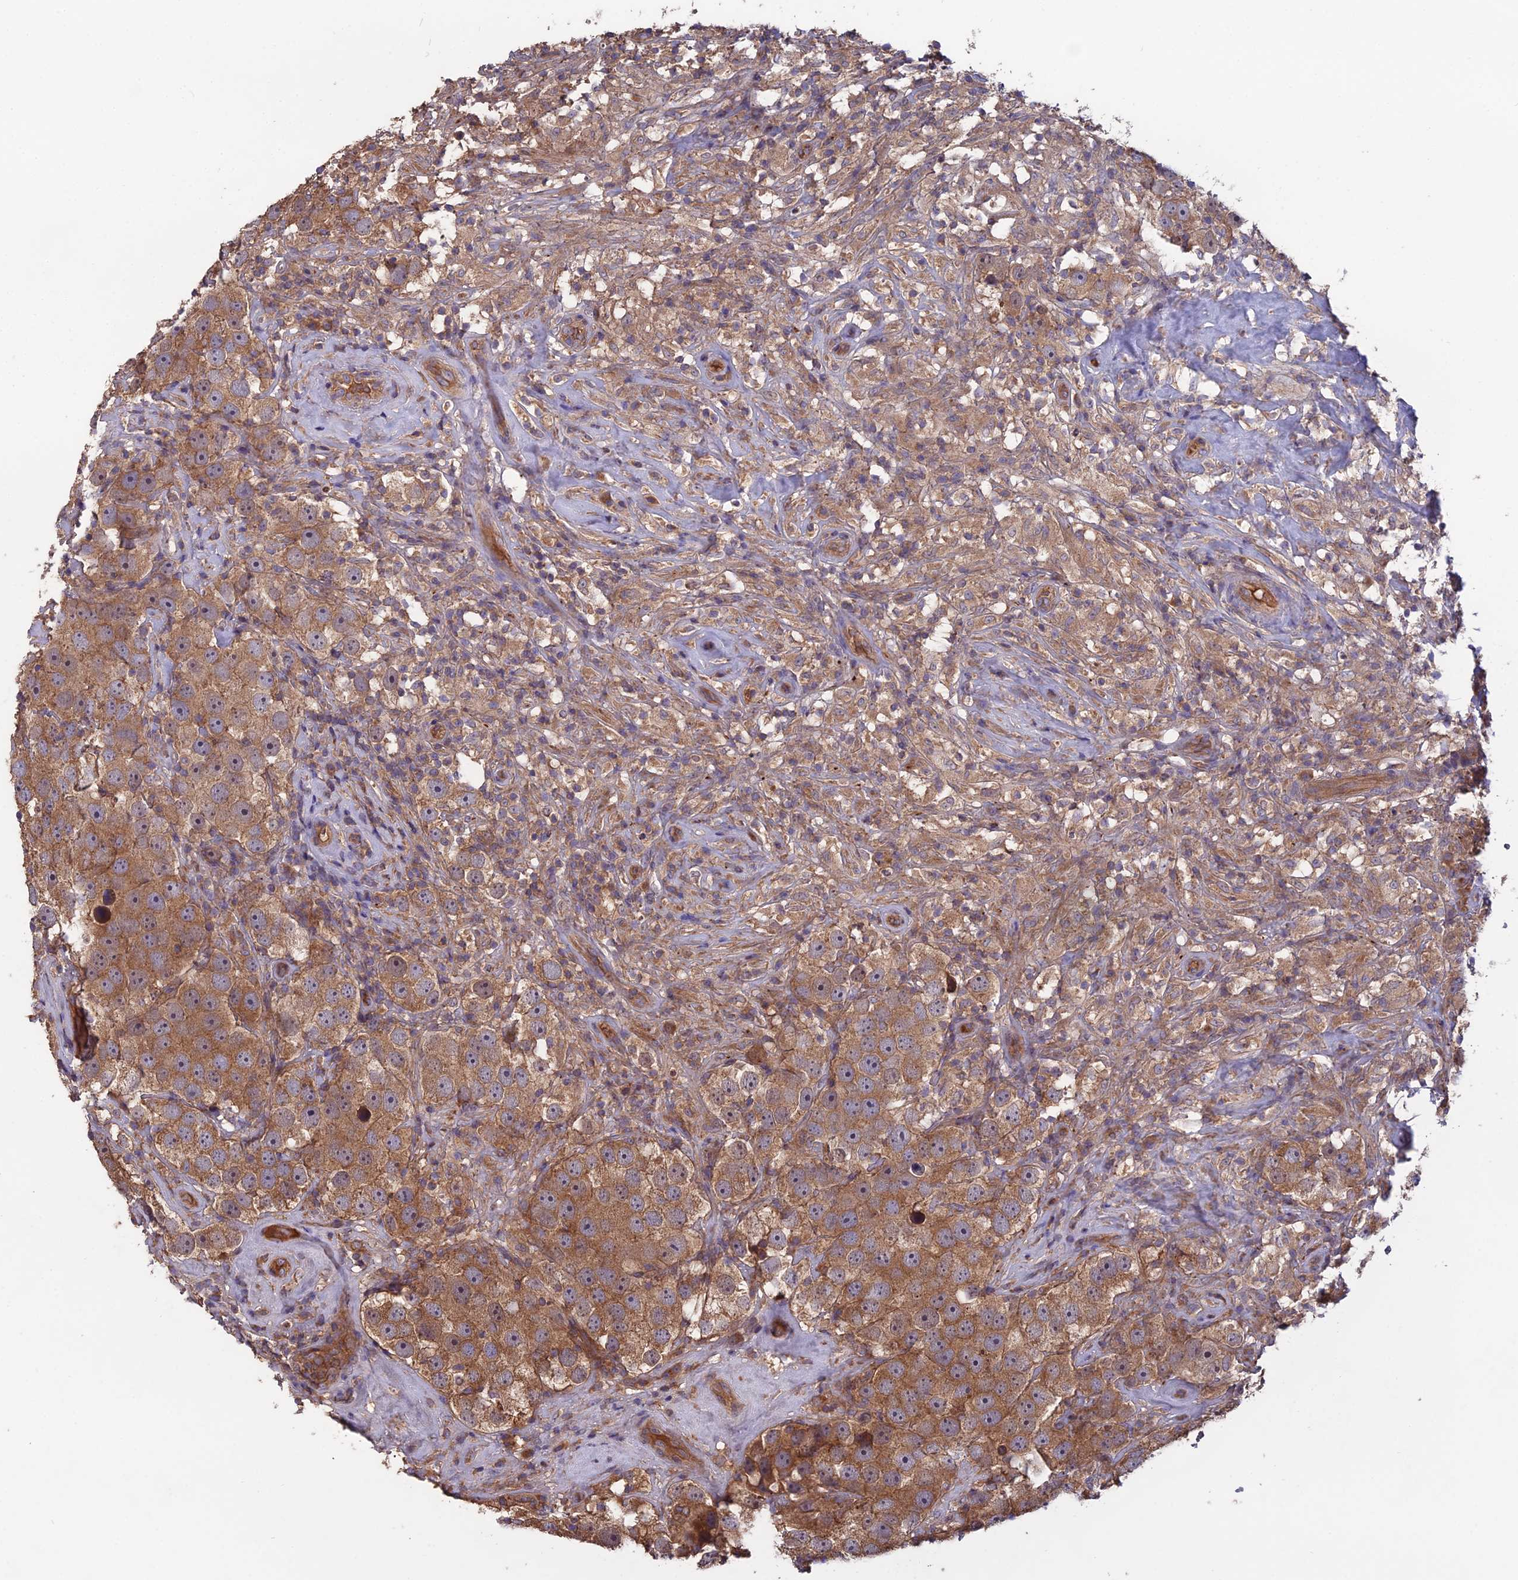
{"staining": {"intensity": "moderate", "quantity": ">75%", "location": "cytoplasmic/membranous"}, "tissue": "testis cancer", "cell_type": "Tumor cells", "image_type": "cancer", "snomed": [{"axis": "morphology", "description": "Seminoma, NOS"}, {"axis": "topography", "description": "Testis"}], "caption": "Protein expression analysis of human testis cancer (seminoma) reveals moderate cytoplasmic/membranous expression in about >75% of tumor cells.", "gene": "GALR2", "patient": {"sex": "male", "age": 49}}